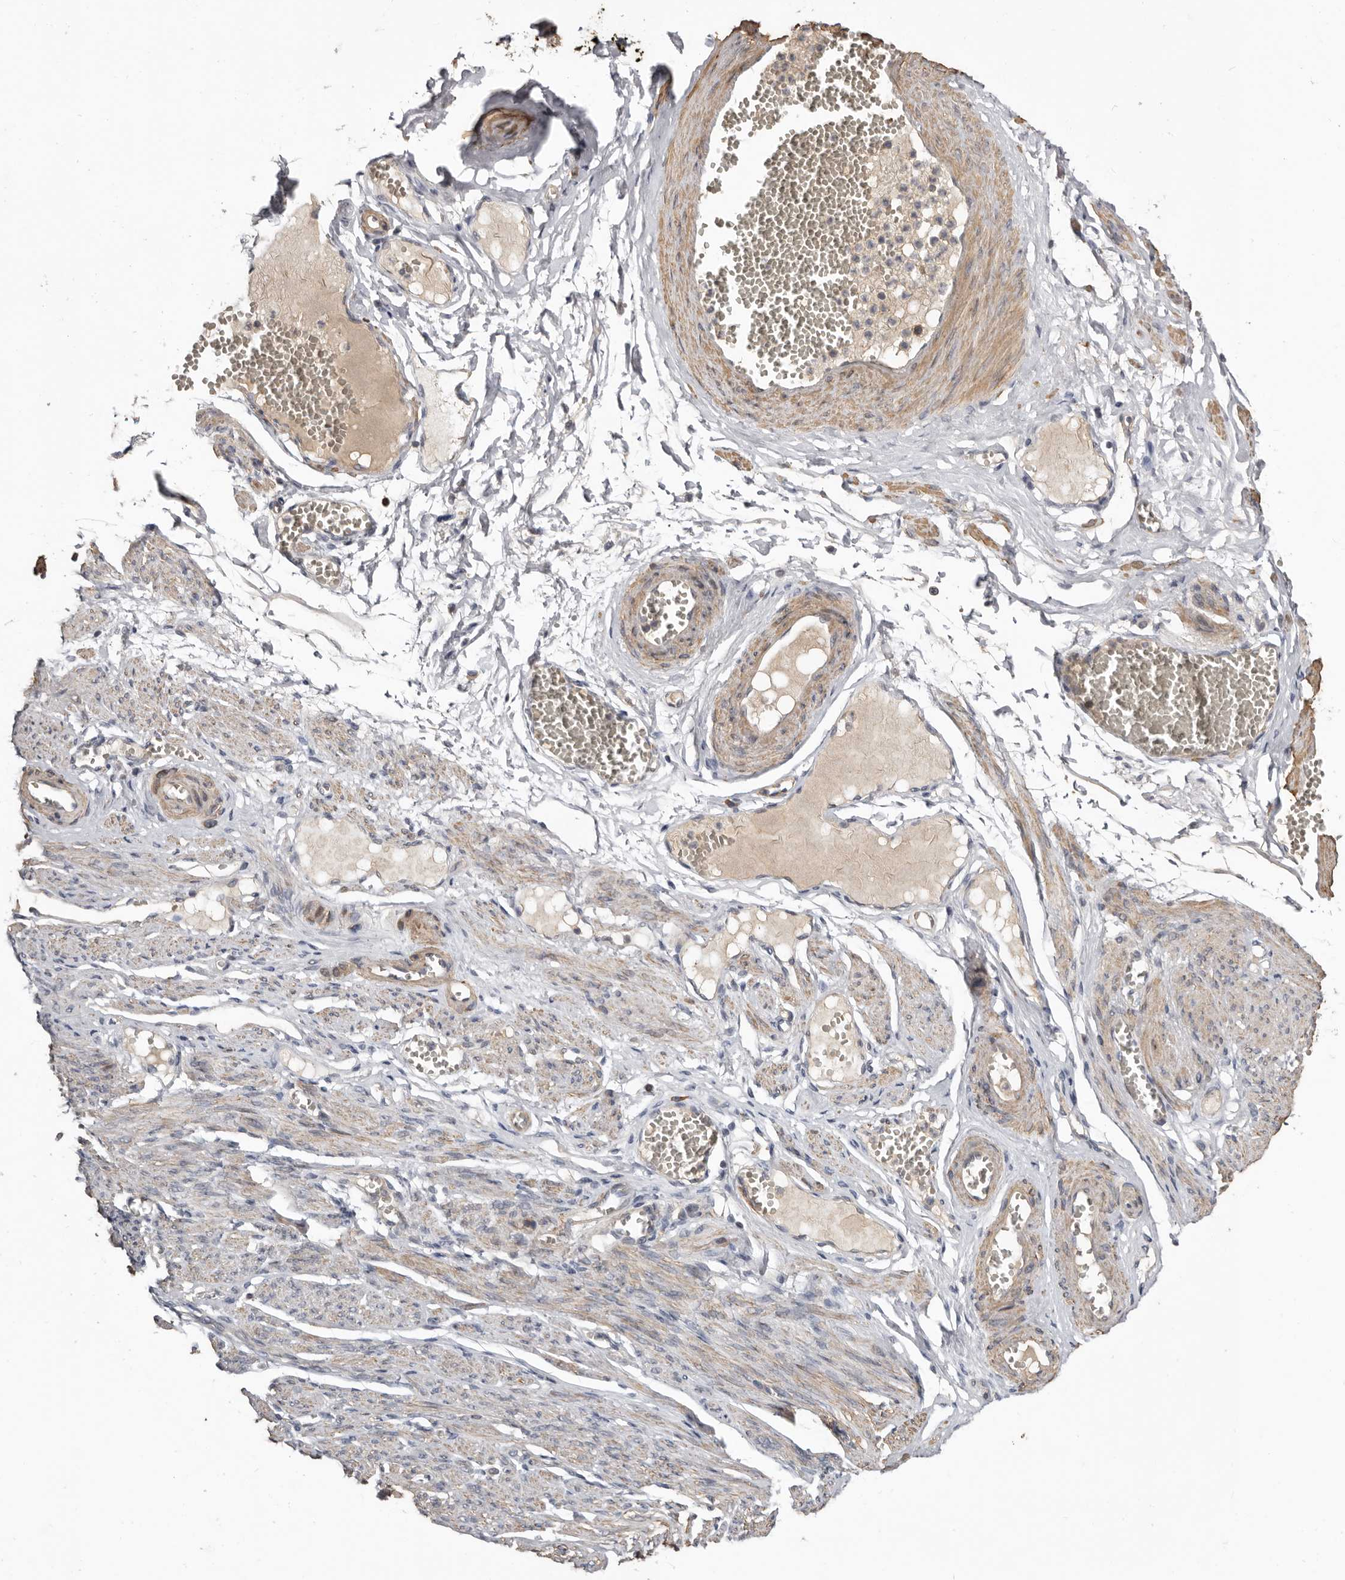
{"staining": {"intensity": "weak", "quantity": "25%-75%", "location": "cytoplasmic/membranous"}, "tissue": "adipose tissue", "cell_type": "Adipocytes", "image_type": "normal", "snomed": [{"axis": "morphology", "description": "Normal tissue, NOS"}, {"axis": "topography", "description": "Smooth muscle"}, {"axis": "topography", "description": "Peripheral nerve tissue"}], "caption": "This micrograph reveals IHC staining of benign adipose tissue, with low weak cytoplasmic/membranous staining in about 25%-75% of adipocytes.", "gene": "CDCA8", "patient": {"sex": "female", "age": 39}}